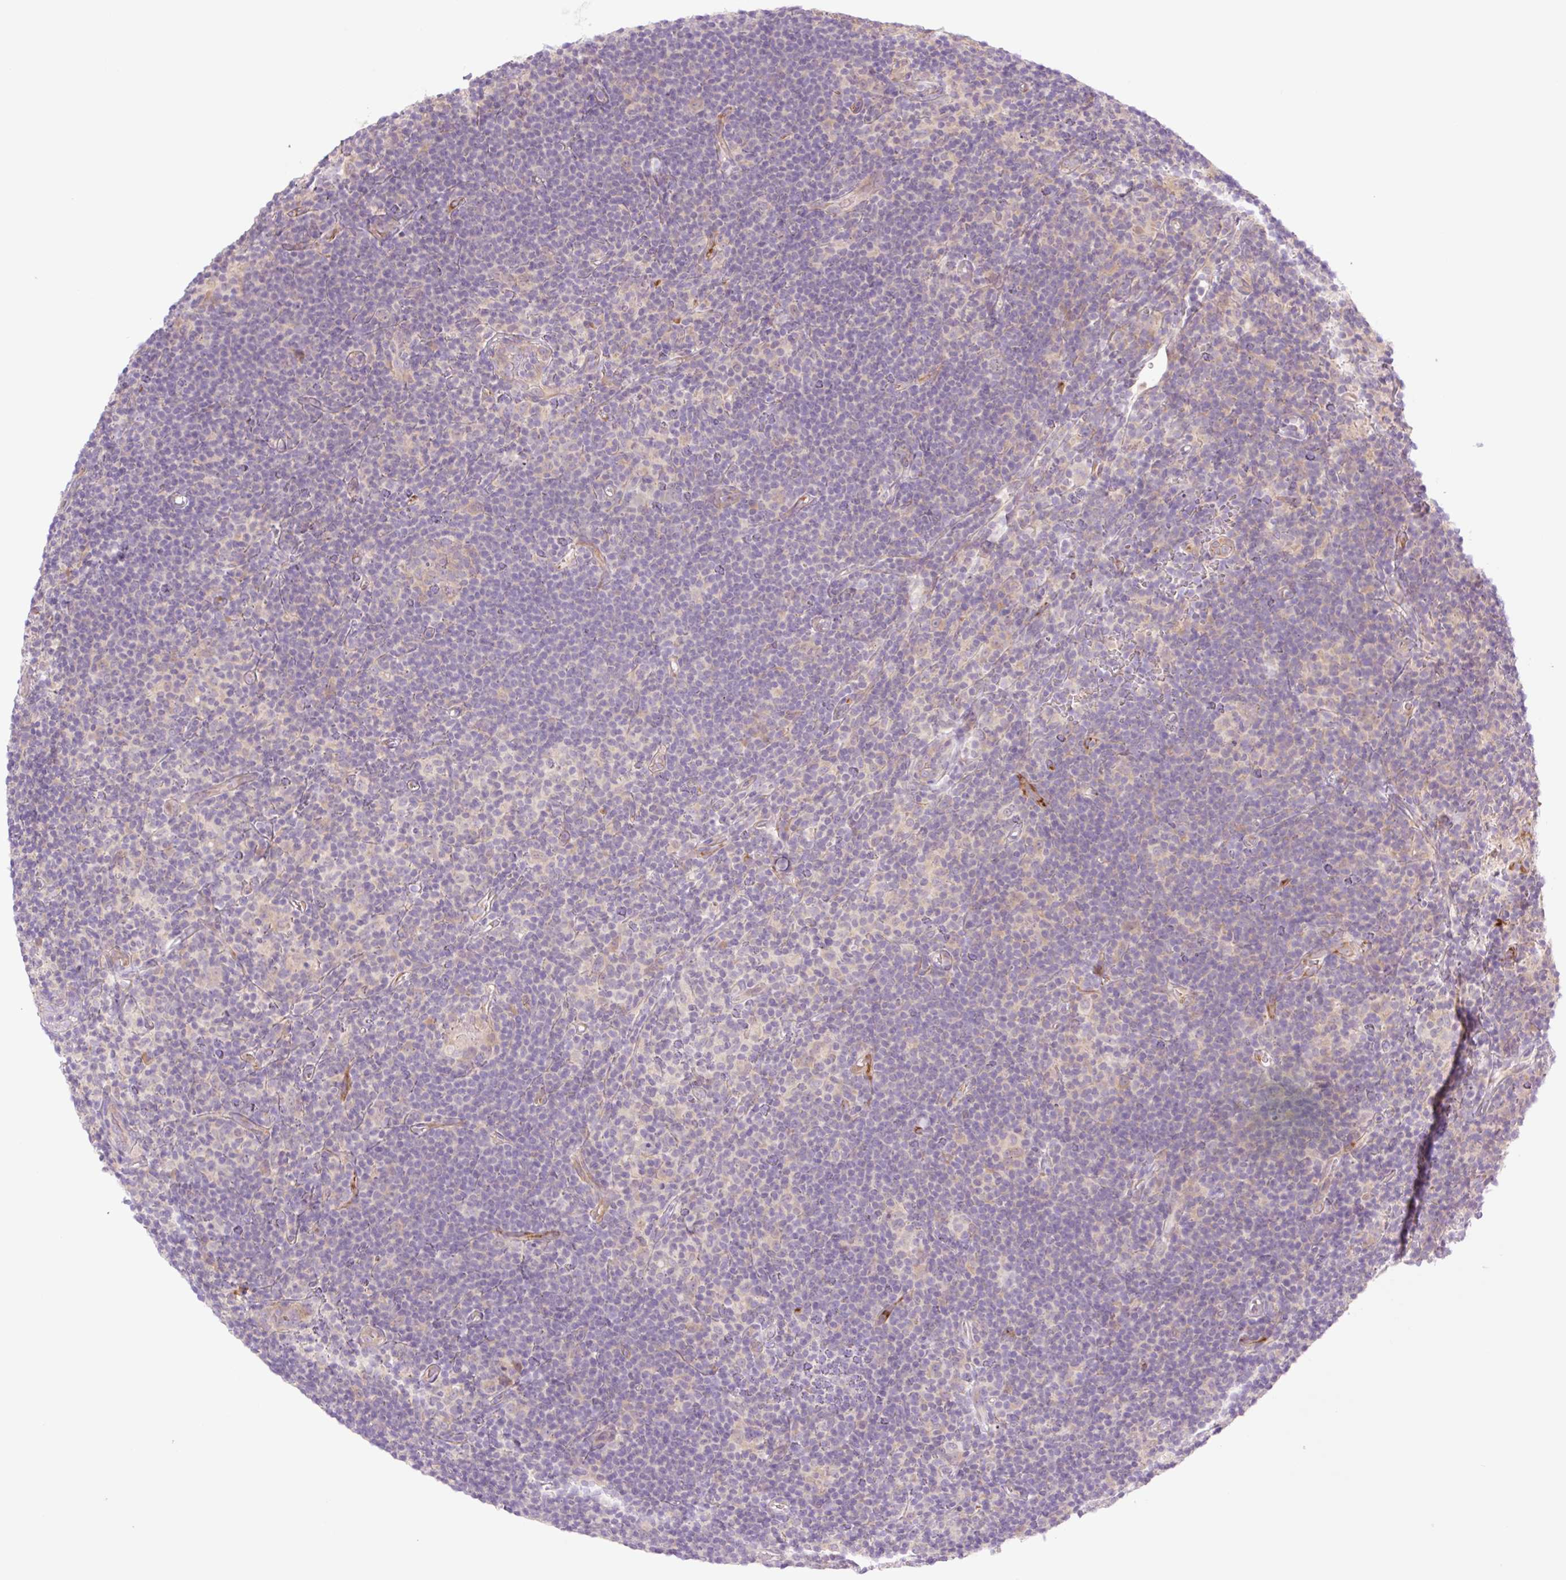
{"staining": {"intensity": "negative", "quantity": "none", "location": "none"}, "tissue": "lymphoma", "cell_type": "Tumor cells", "image_type": "cancer", "snomed": [{"axis": "morphology", "description": "Hodgkin's disease, NOS"}, {"axis": "topography", "description": "Lymph node"}], "caption": "Tumor cells are negative for brown protein staining in Hodgkin's disease.", "gene": "COL5A1", "patient": {"sex": "female", "age": 57}}